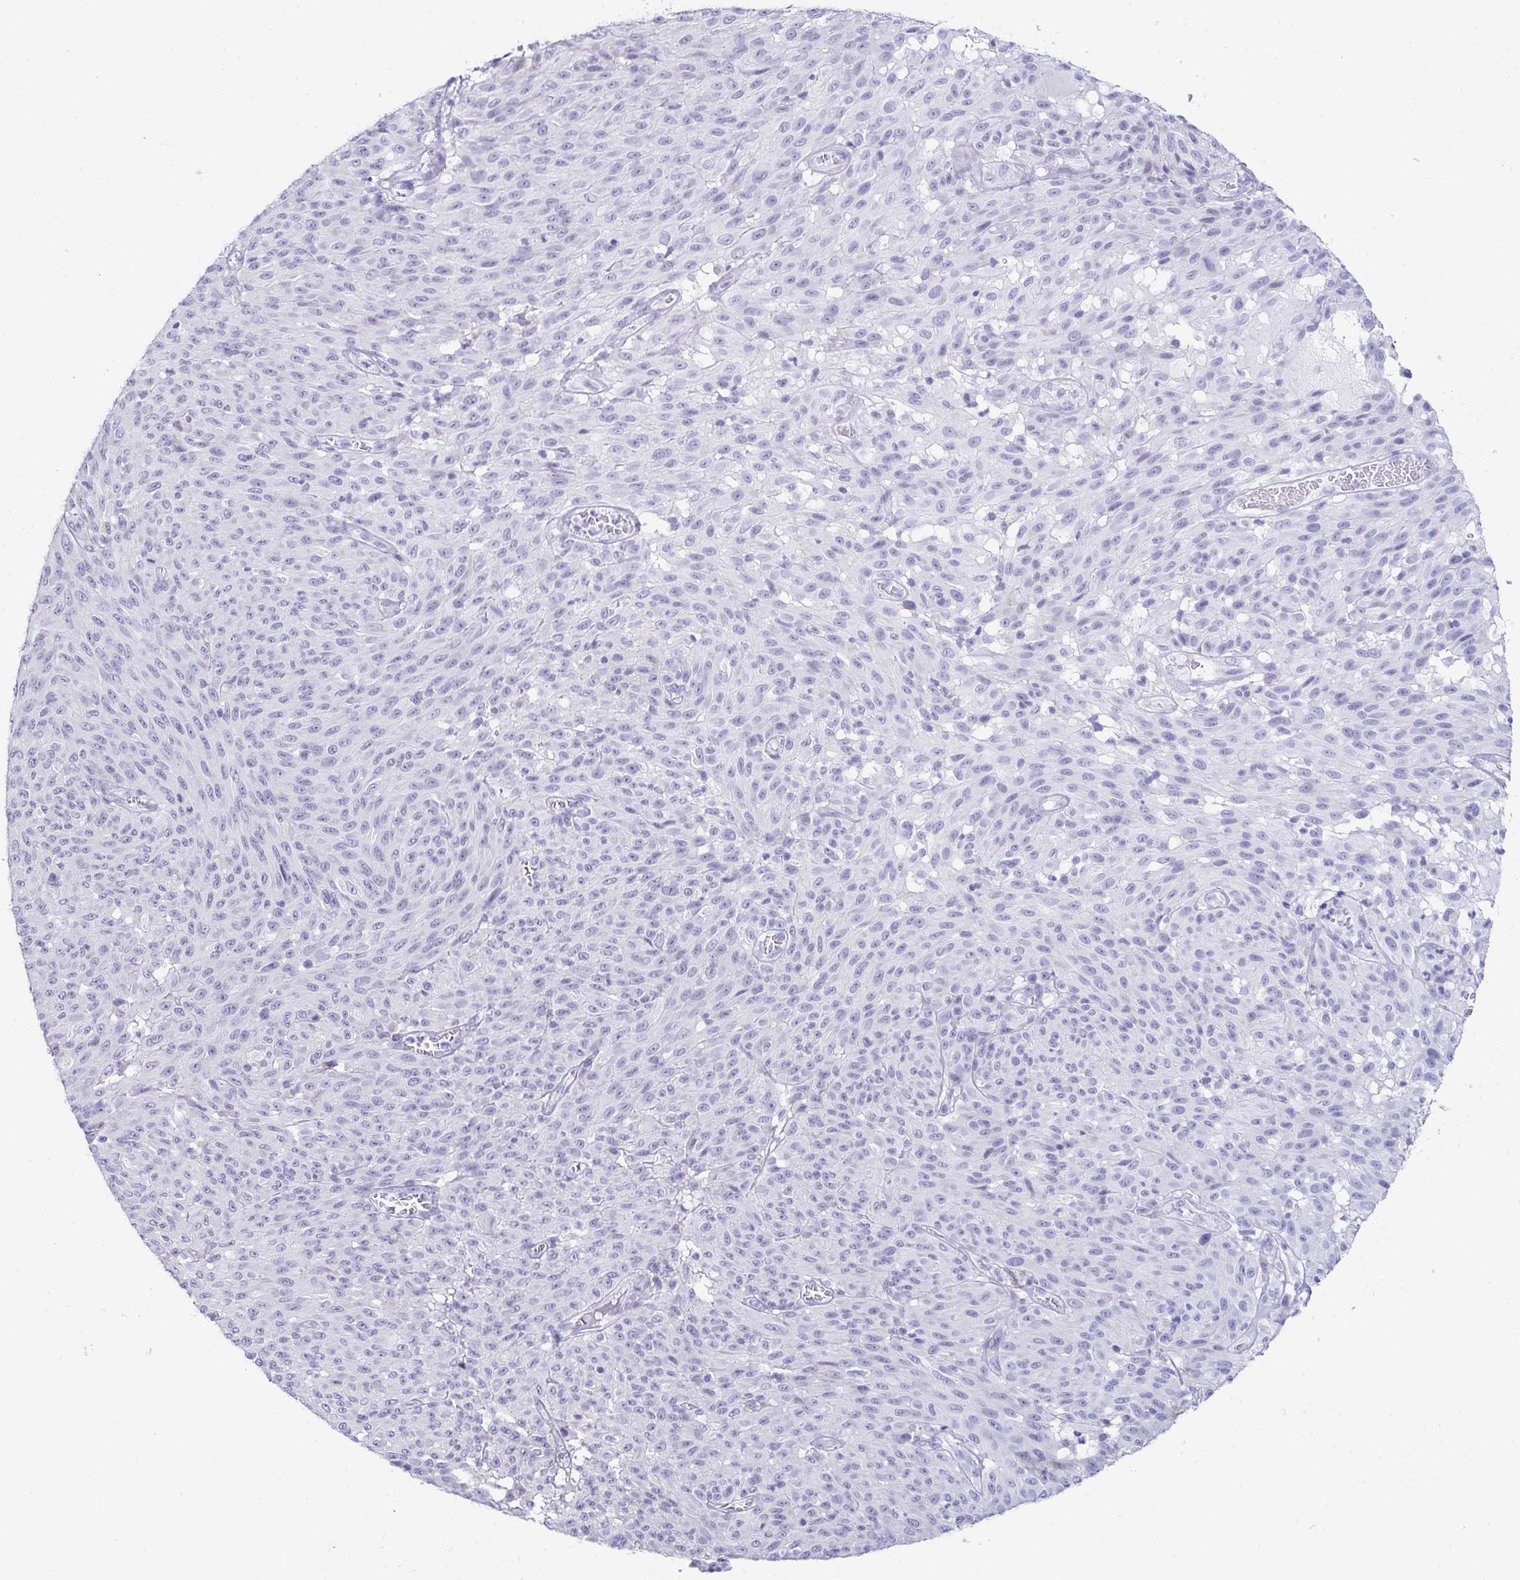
{"staining": {"intensity": "negative", "quantity": "none", "location": "none"}, "tissue": "melanoma", "cell_type": "Tumor cells", "image_type": "cancer", "snomed": [{"axis": "morphology", "description": "Malignant melanoma, NOS"}, {"axis": "topography", "description": "Skin"}], "caption": "Immunohistochemistry of melanoma demonstrates no expression in tumor cells.", "gene": "C4orf17", "patient": {"sex": "male", "age": 85}}